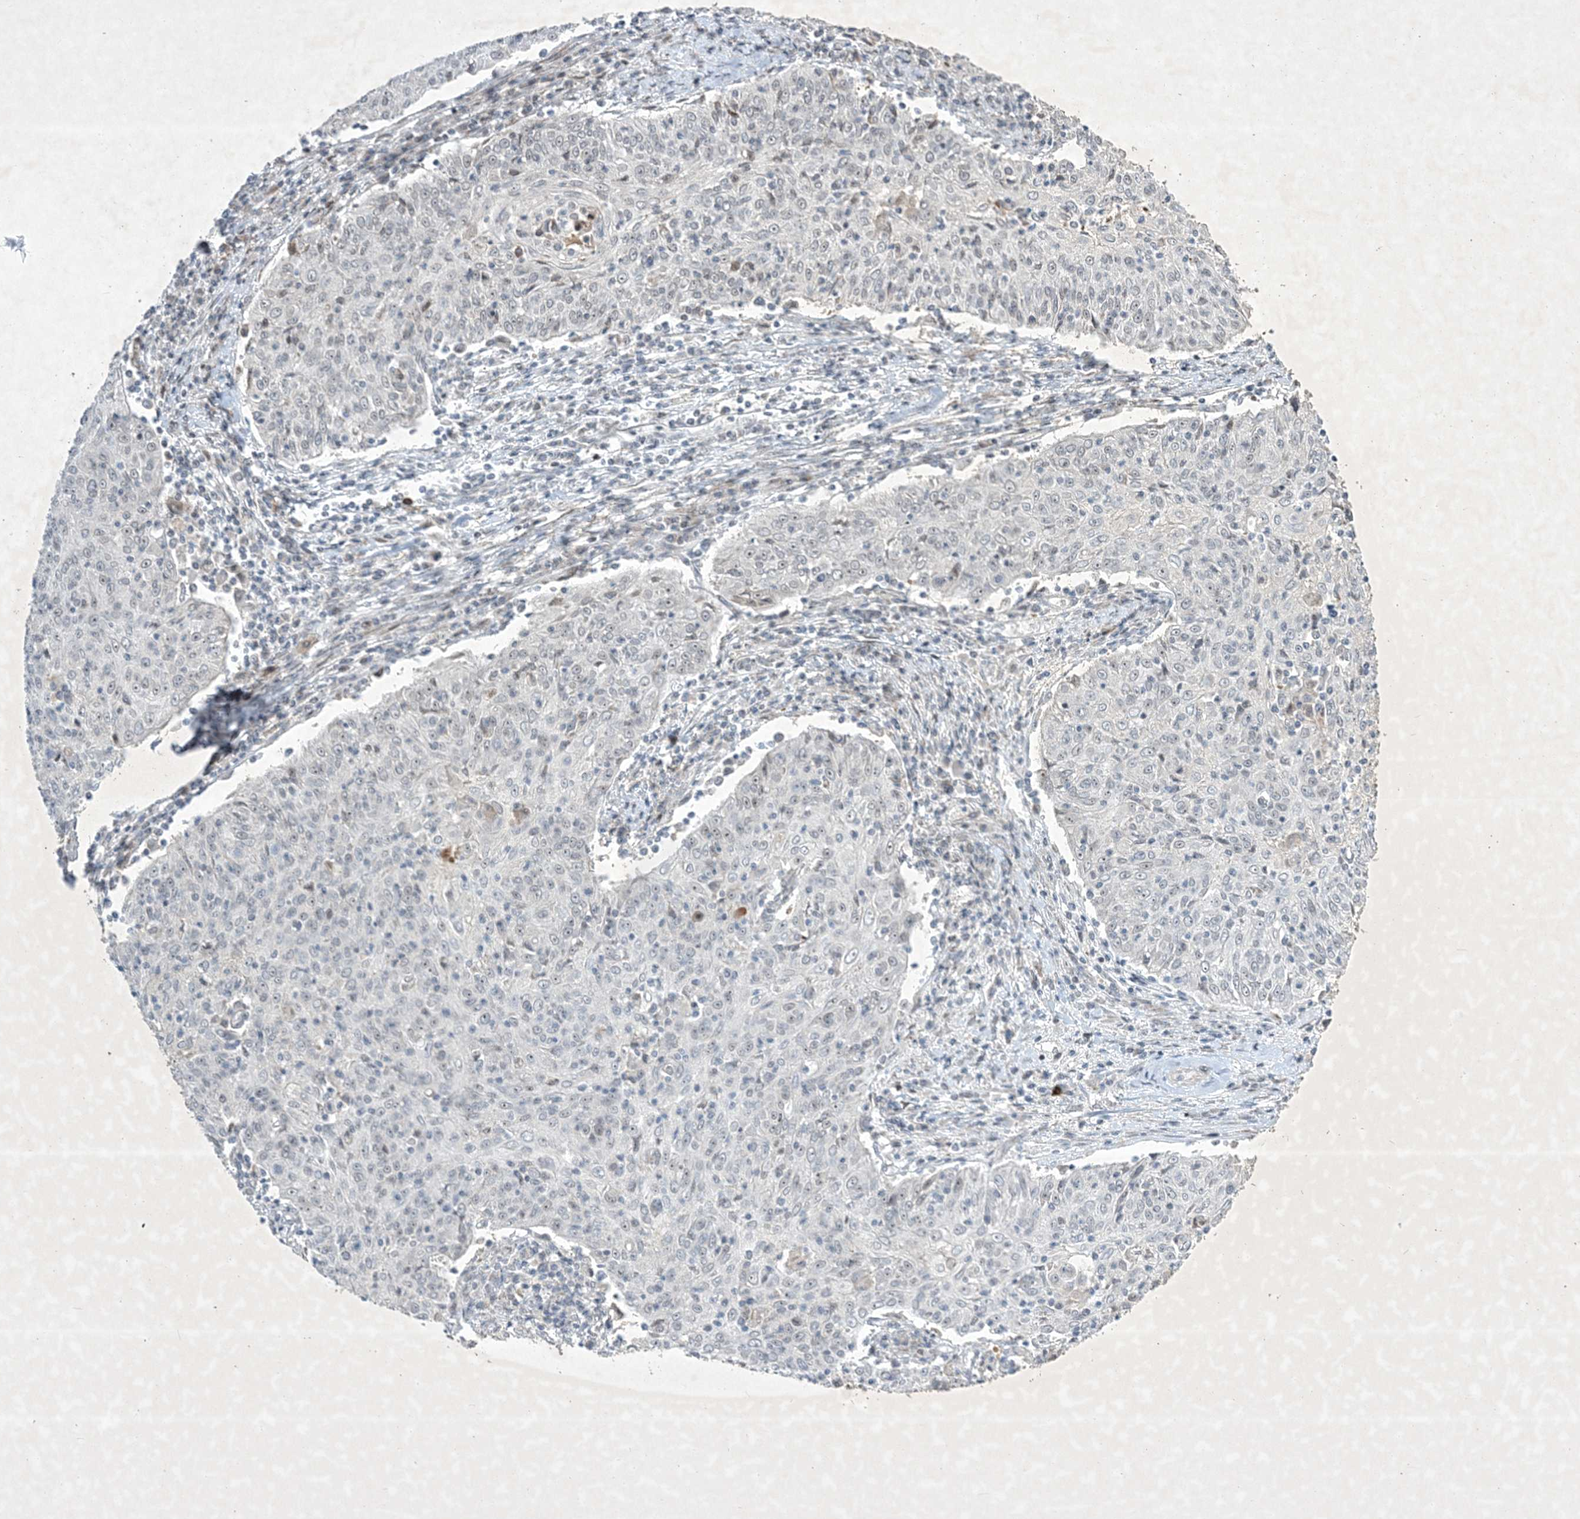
{"staining": {"intensity": "negative", "quantity": "none", "location": "none"}, "tissue": "cervical cancer", "cell_type": "Tumor cells", "image_type": "cancer", "snomed": [{"axis": "morphology", "description": "Squamous cell carcinoma, NOS"}, {"axis": "topography", "description": "Cervix"}], "caption": "This is an immunohistochemistry micrograph of cervical cancer (squamous cell carcinoma). There is no positivity in tumor cells.", "gene": "SOGA3", "patient": {"sex": "female", "age": 48}}